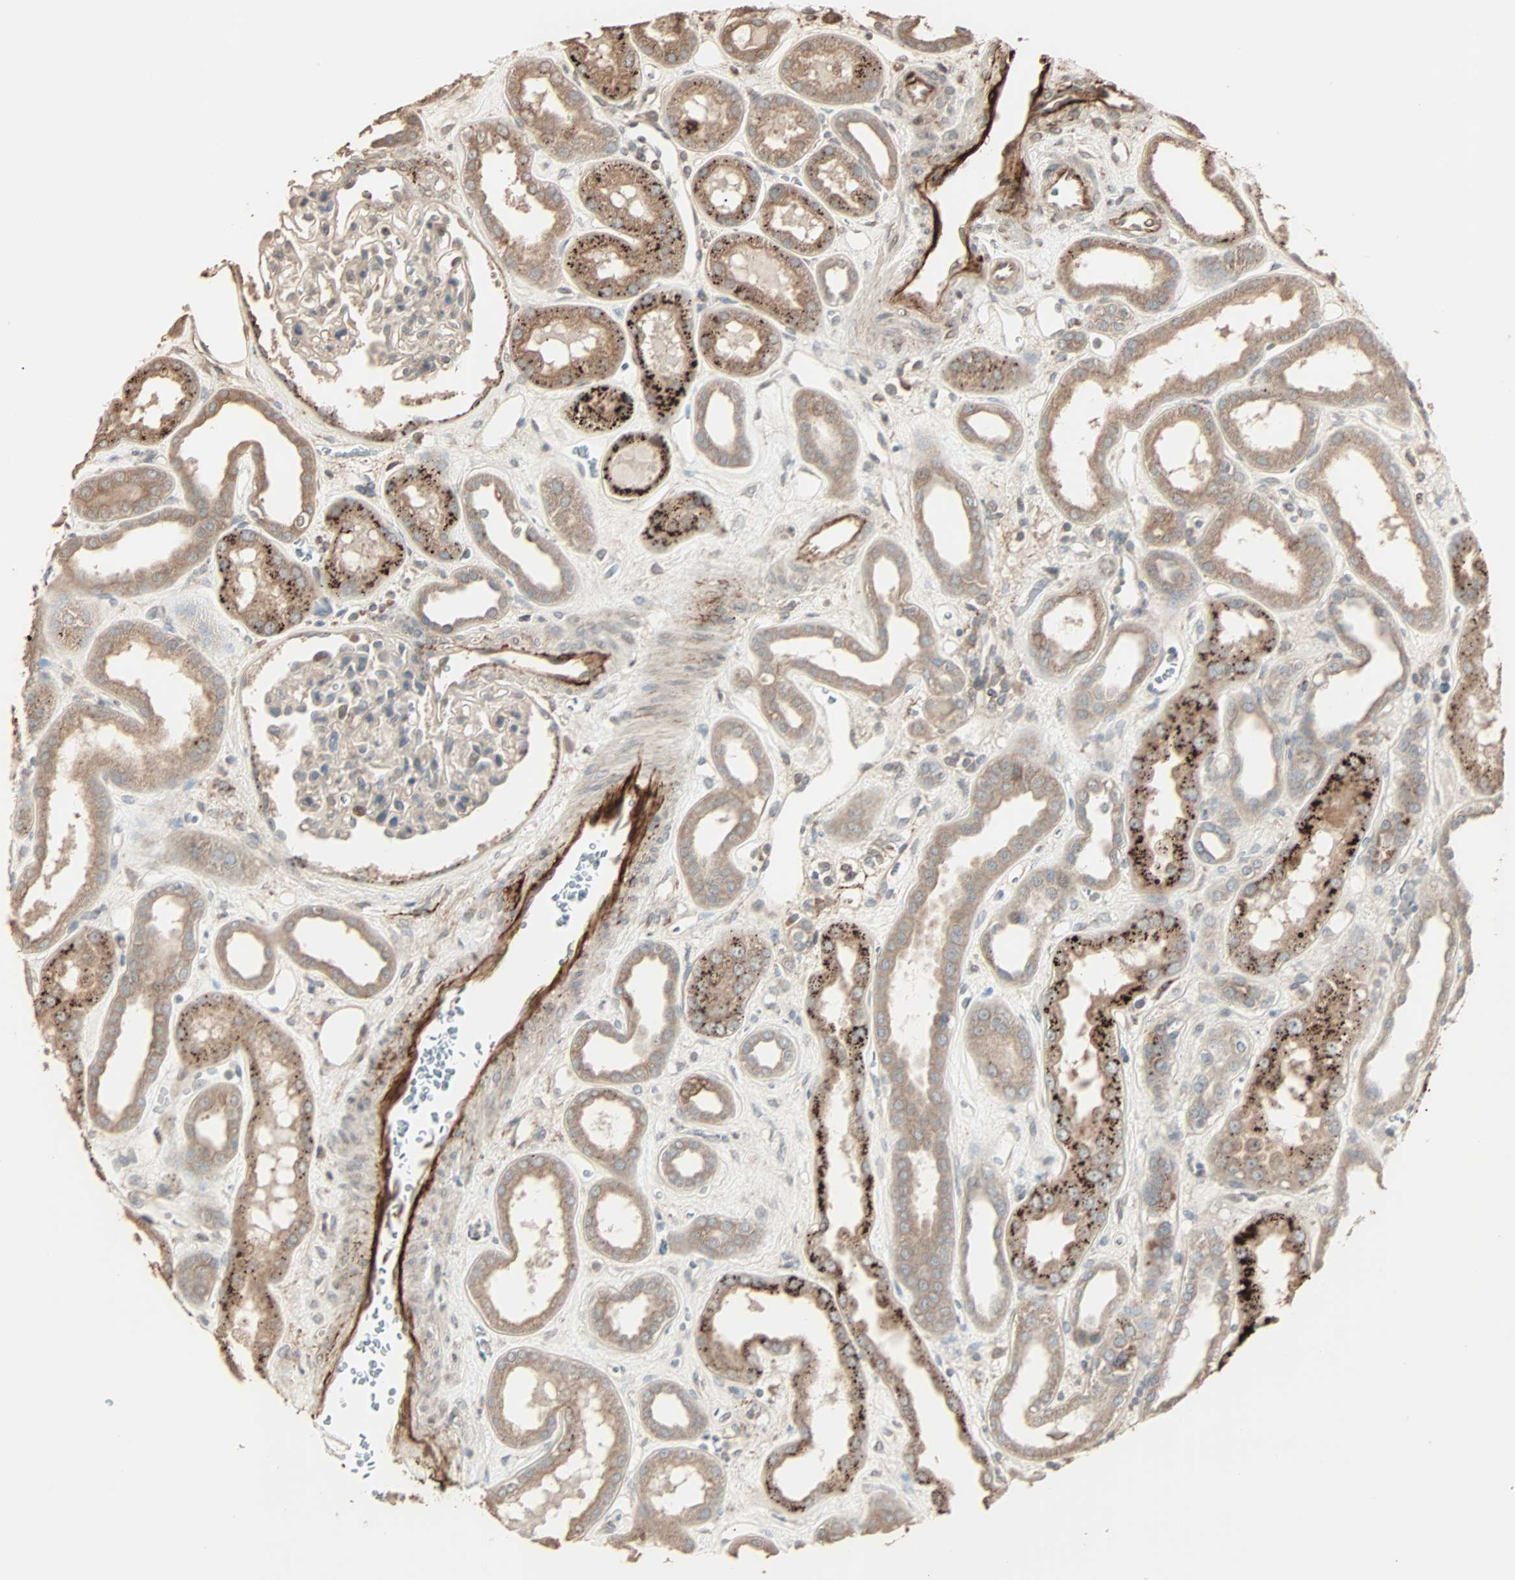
{"staining": {"intensity": "weak", "quantity": "<25%", "location": "cytoplasmic/membranous"}, "tissue": "kidney", "cell_type": "Cells in glomeruli", "image_type": "normal", "snomed": [{"axis": "morphology", "description": "Normal tissue, NOS"}, {"axis": "topography", "description": "Kidney"}], "caption": "Immunohistochemistry micrograph of unremarkable kidney: human kidney stained with DAB shows no significant protein staining in cells in glomeruli. (IHC, brightfield microscopy, high magnification).", "gene": "CALCRL", "patient": {"sex": "male", "age": 59}}